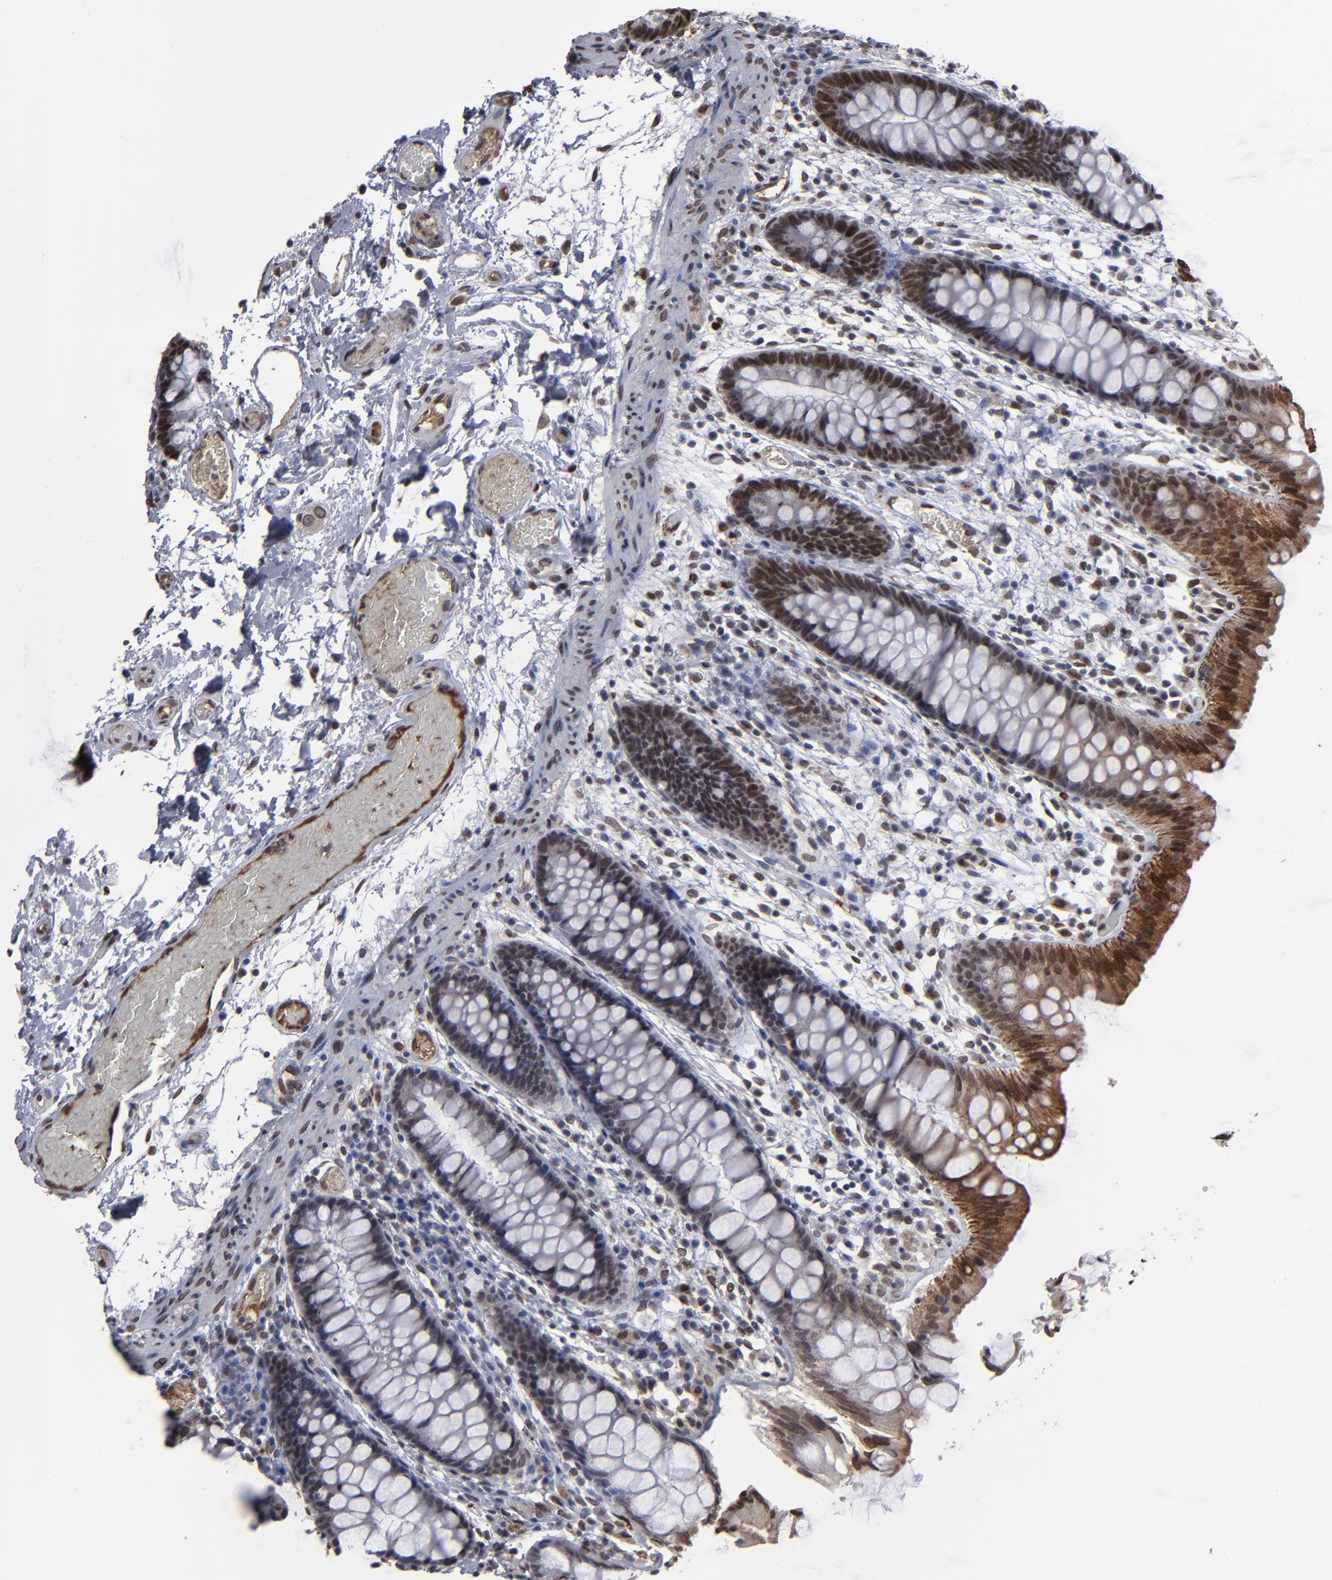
{"staining": {"intensity": "weak", "quantity": ">75%", "location": "cytoplasmic/membranous,nuclear"}, "tissue": "colon", "cell_type": "Endothelial cells", "image_type": "normal", "snomed": [{"axis": "morphology", "description": "Normal tissue, NOS"}, {"axis": "topography", "description": "Smooth muscle"}, {"axis": "topography", "description": "Colon"}], "caption": "IHC histopathology image of unremarkable human colon stained for a protein (brown), which exhibits low levels of weak cytoplasmic/membranous,nuclear staining in about >75% of endothelial cells.", "gene": "BAZ1A", "patient": {"sex": "male", "age": 67}}